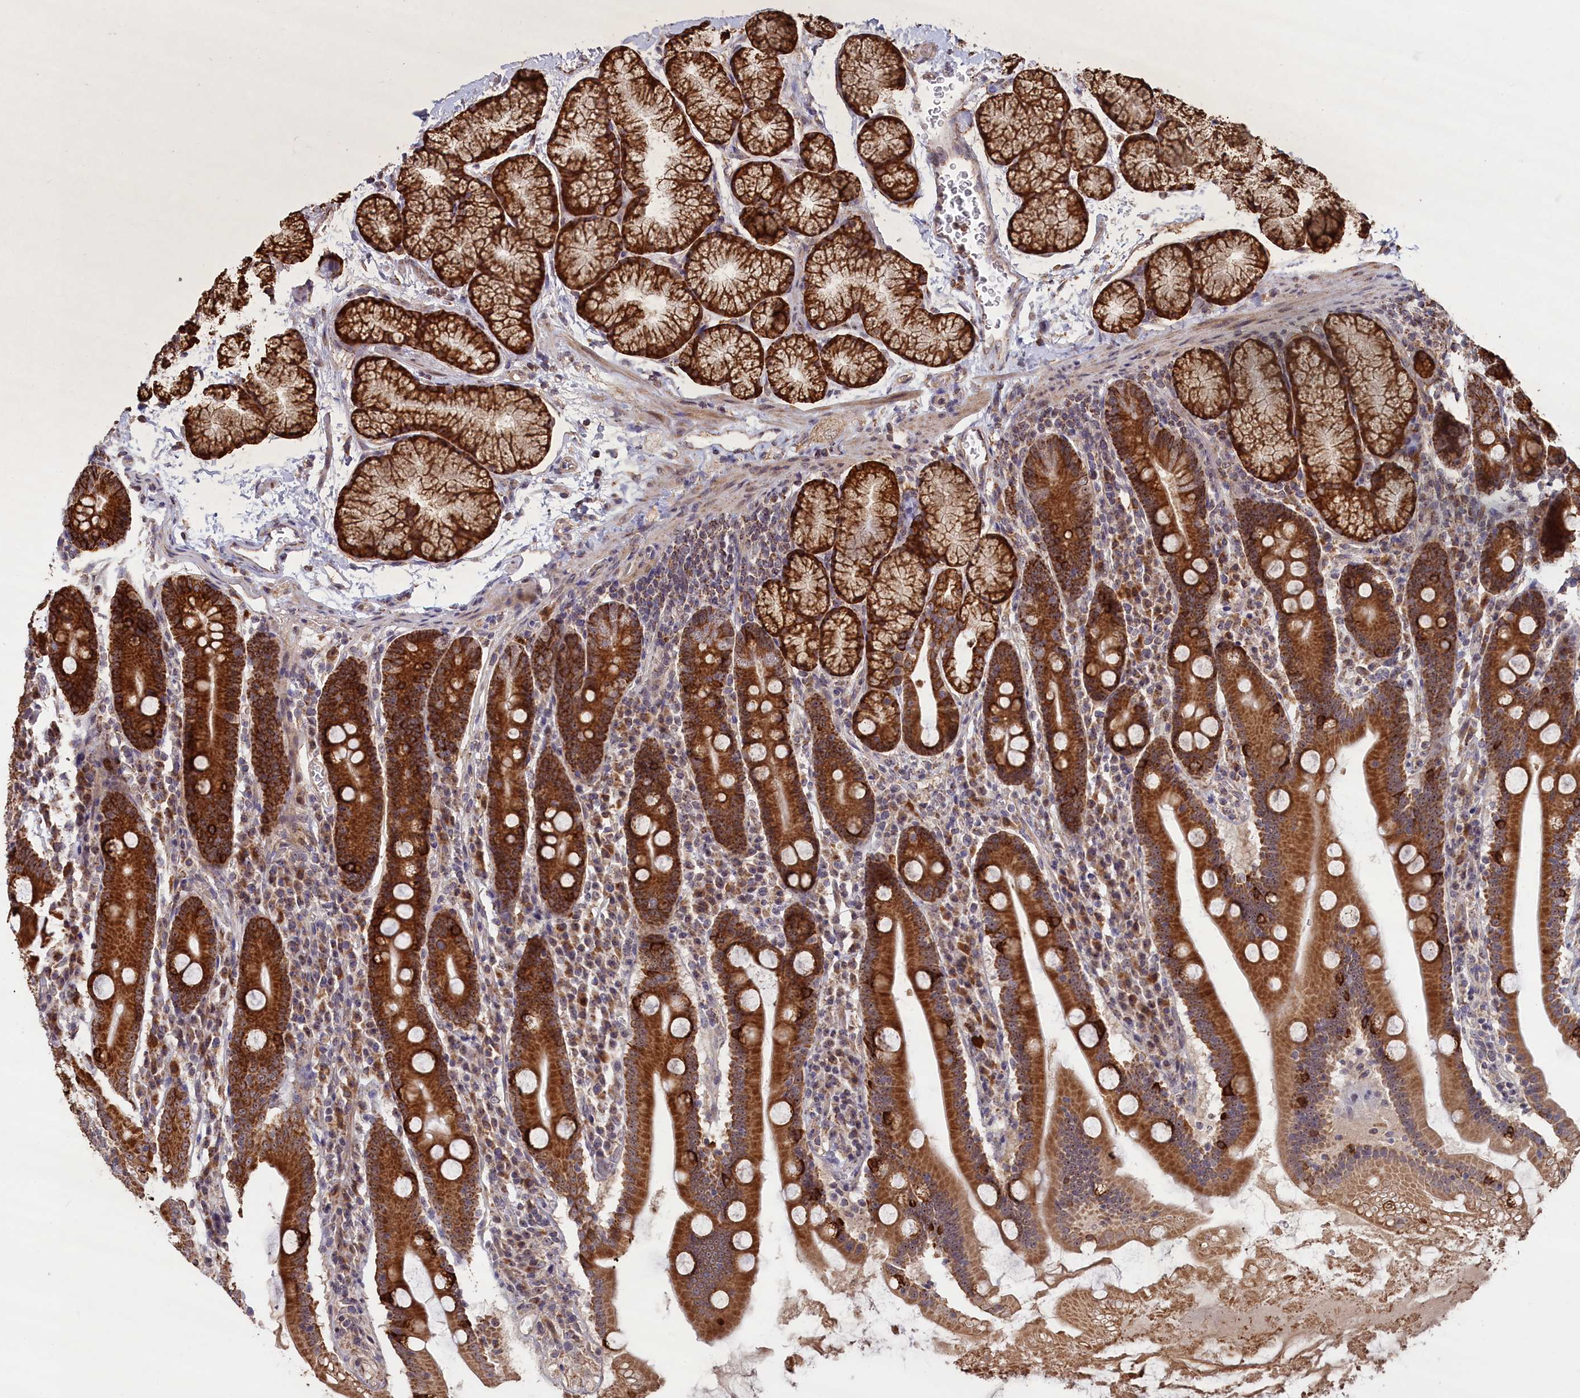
{"staining": {"intensity": "strong", "quantity": ">75%", "location": "cytoplasmic/membranous"}, "tissue": "duodenum", "cell_type": "Glandular cells", "image_type": "normal", "snomed": [{"axis": "morphology", "description": "Normal tissue, NOS"}, {"axis": "topography", "description": "Duodenum"}], "caption": "Protein expression analysis of normal duodenum demonstrates strong cytoplasmic/membranous expression in approximately >75% of glandular cells. The protein is shown in brown color, while the nuclei are stained blue.", "gene": "ENSG00000269825", "patient": {"sex": "male", "age": 35}}